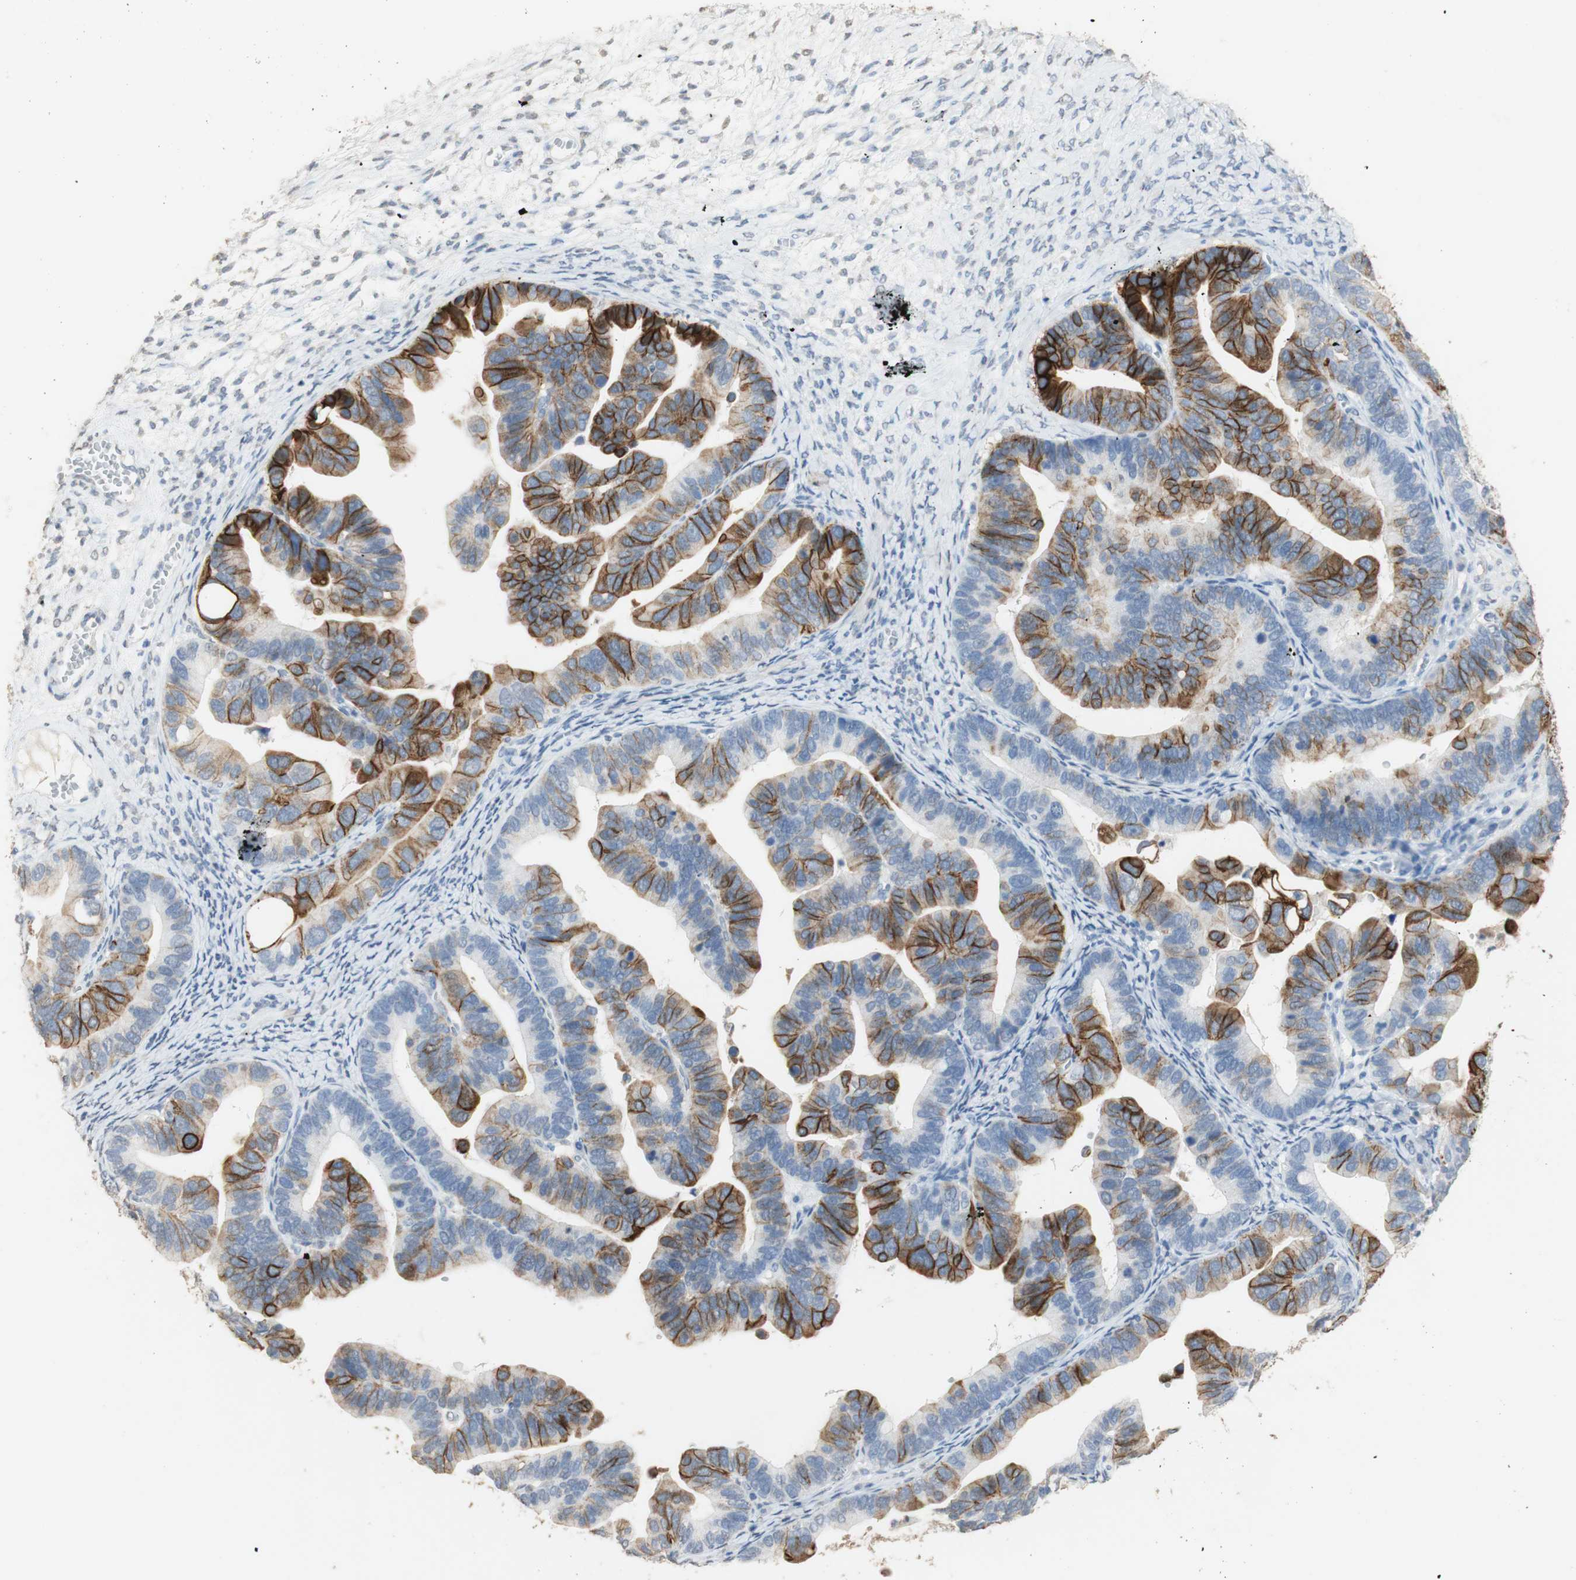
{"staining": {"intensity": "moderate", "quantity": "25%-75%", "location": "cytoplasmic/membranous"}, "tissue": "ovarian cancer", "cell_type": "Tumor cells", "image_type": "cancer", "snomed": [{"axis": "morphology", "description": "Cystadenocarcinoma, serous, NOS"}, {"axis": "topography", "description": "Ovary"}], "caption": "IHC (DAB) staining of human ovarian cancer (serous cystadenocarcinoma) demonstrates moderate cytoplasmic/membranous protein staining in approximately 25%-75% of tumor cells. (DAB (3,3'-diaminobenzidine) IHC, brown staining for protein, blue staining for nuclei).", "gene": "L1CAM", "patient": {"sex": "female", "age": 56}}